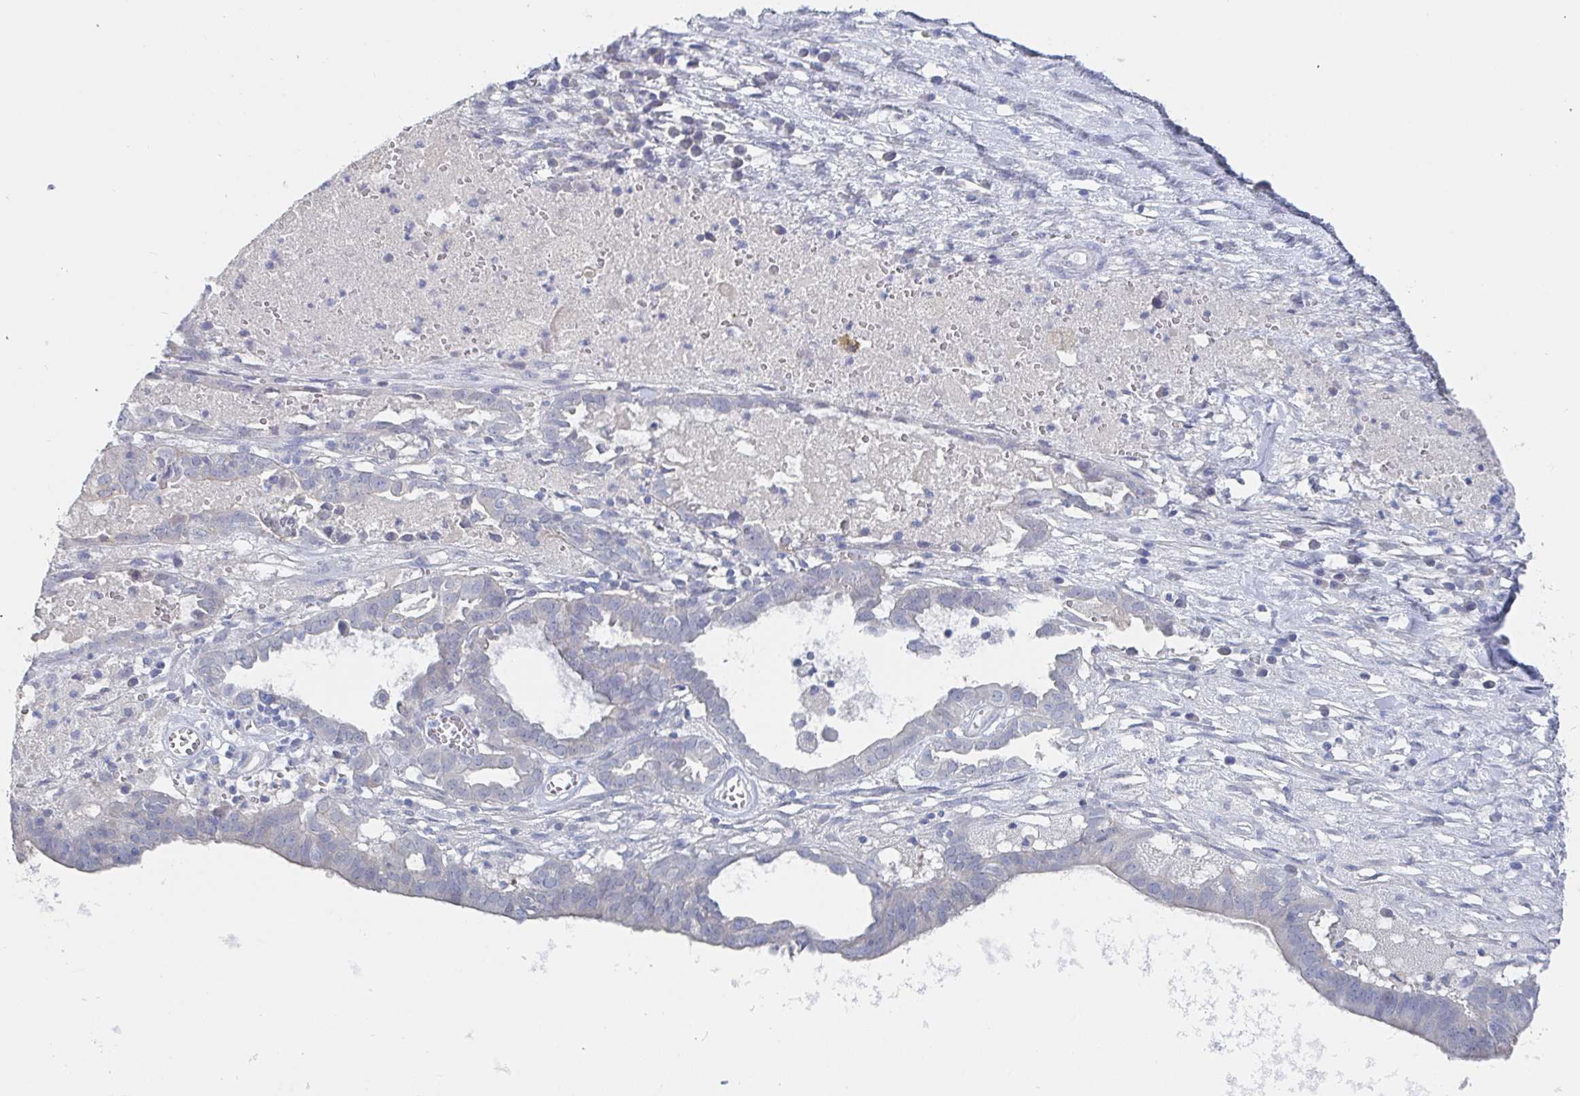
{"staining": {"intensity": "negative", "quantity": "none", "location": "none"}, "tissue": "ovarian cancer", "cell_type": "Tumor cells", "image_type": "cancer", "snomed": [{"axis": "morphology", "description": "Carcinoma, endometroid"}, {"axis": "topography", "description": "Ovary"}], "caption": "The micrograph reveals no significant staining in tumor cells of ovarian cancer (endometroid carcinoma).", "gene": "ZNF430", "patient": {"sex": "female", "age": 64}}